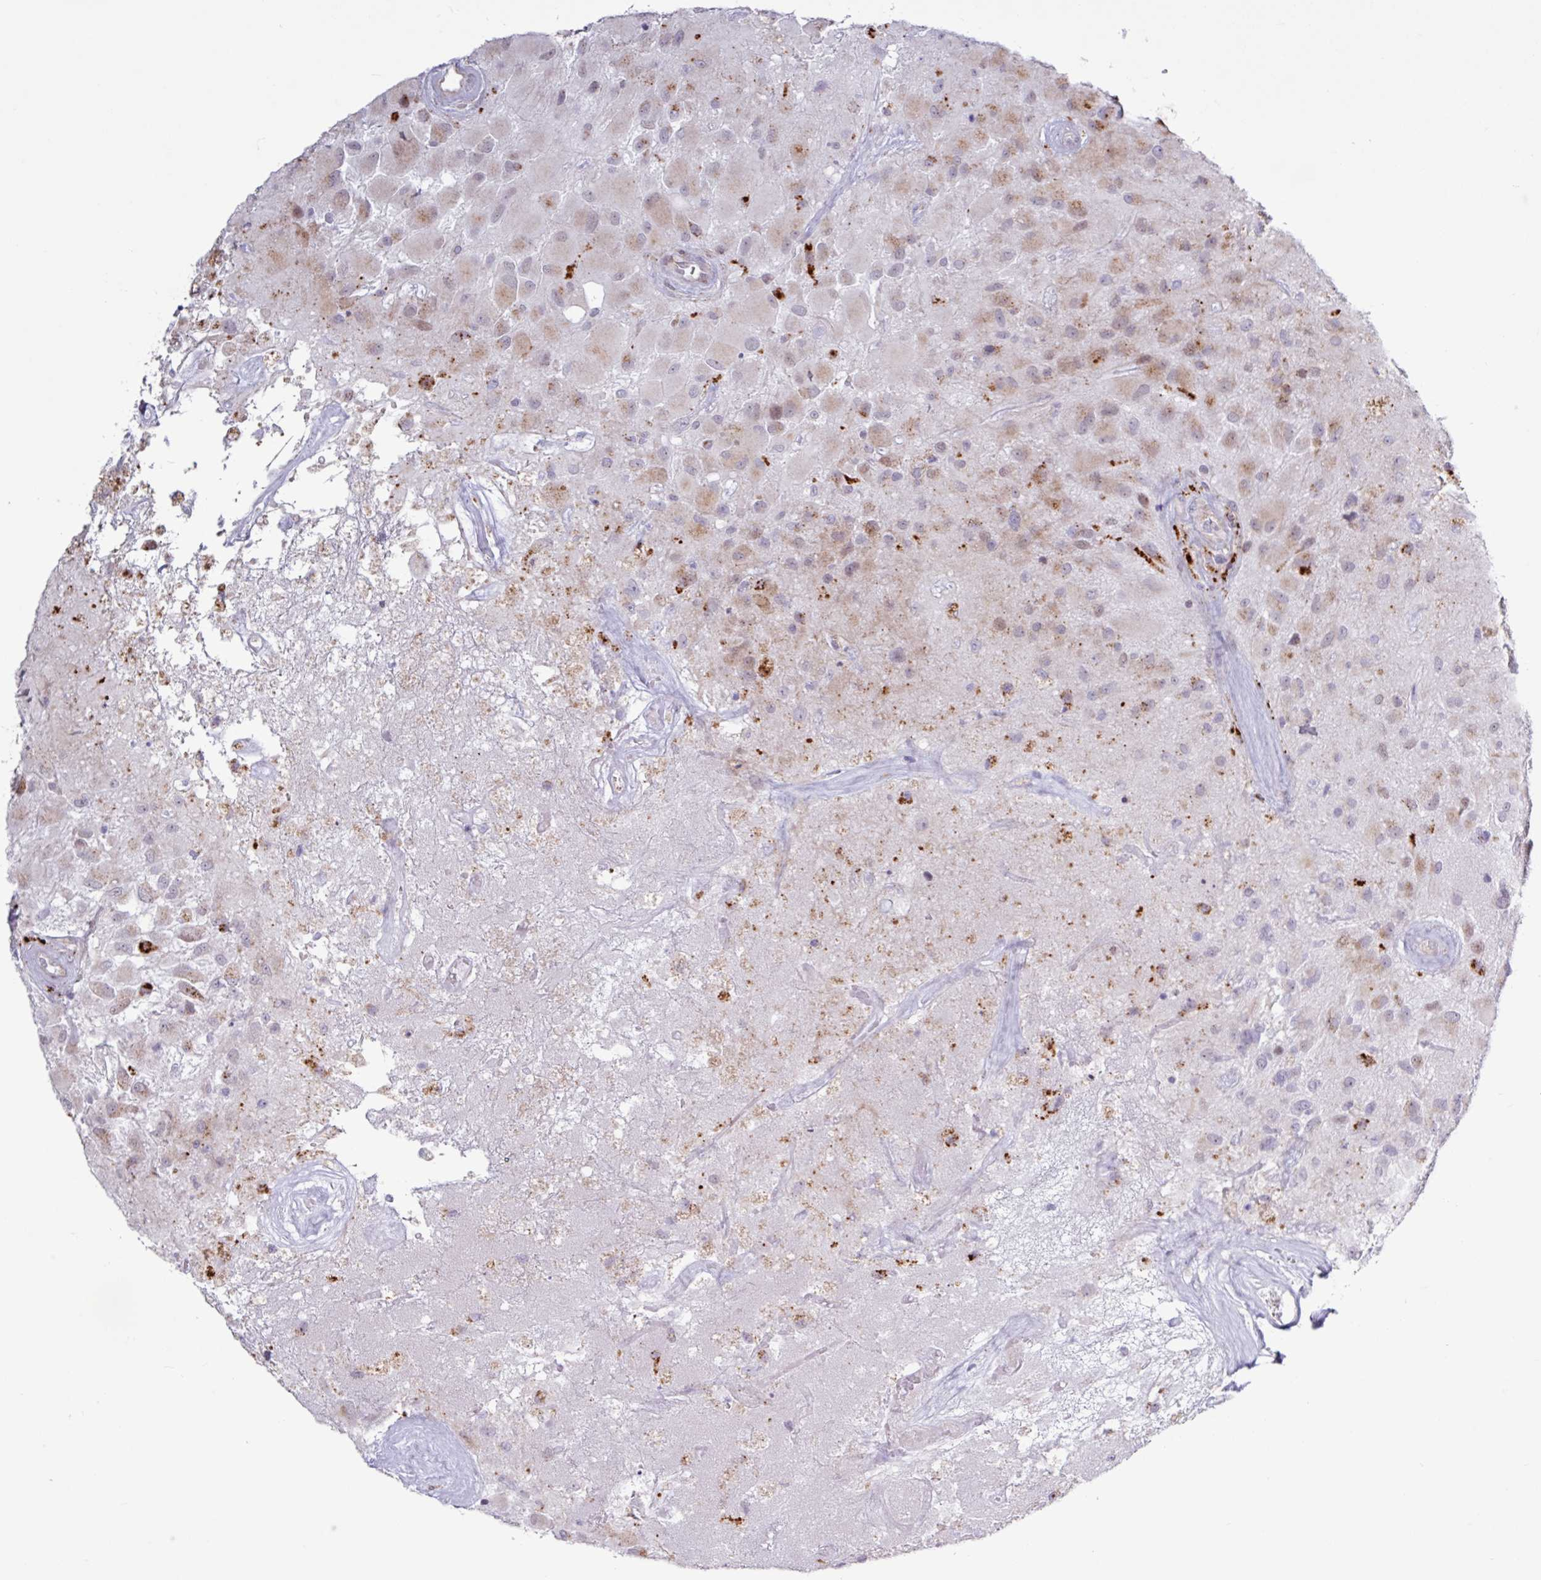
{"staining": {"intensity": "weak", "quantity": "25%-75%", "location": "cytoplasmic/membranous"}, "tissue": "glioma", "cell_type": "Tumor cells", "image_type": "cancer", "snomed": [{"axis": "morphology", "description": "Glioma, malignant, High grade"}, {"axis": "topography", "description": "Brain"}], "caption": "IHC micrograph of human glioma stained for a protein (brown), which displays low levels of weak cytoplasmic/membranous staining in about 25%-75% of tumor cells.", "gene": "AMIGO2", "patient": {"sex": "female", "age": 67}}